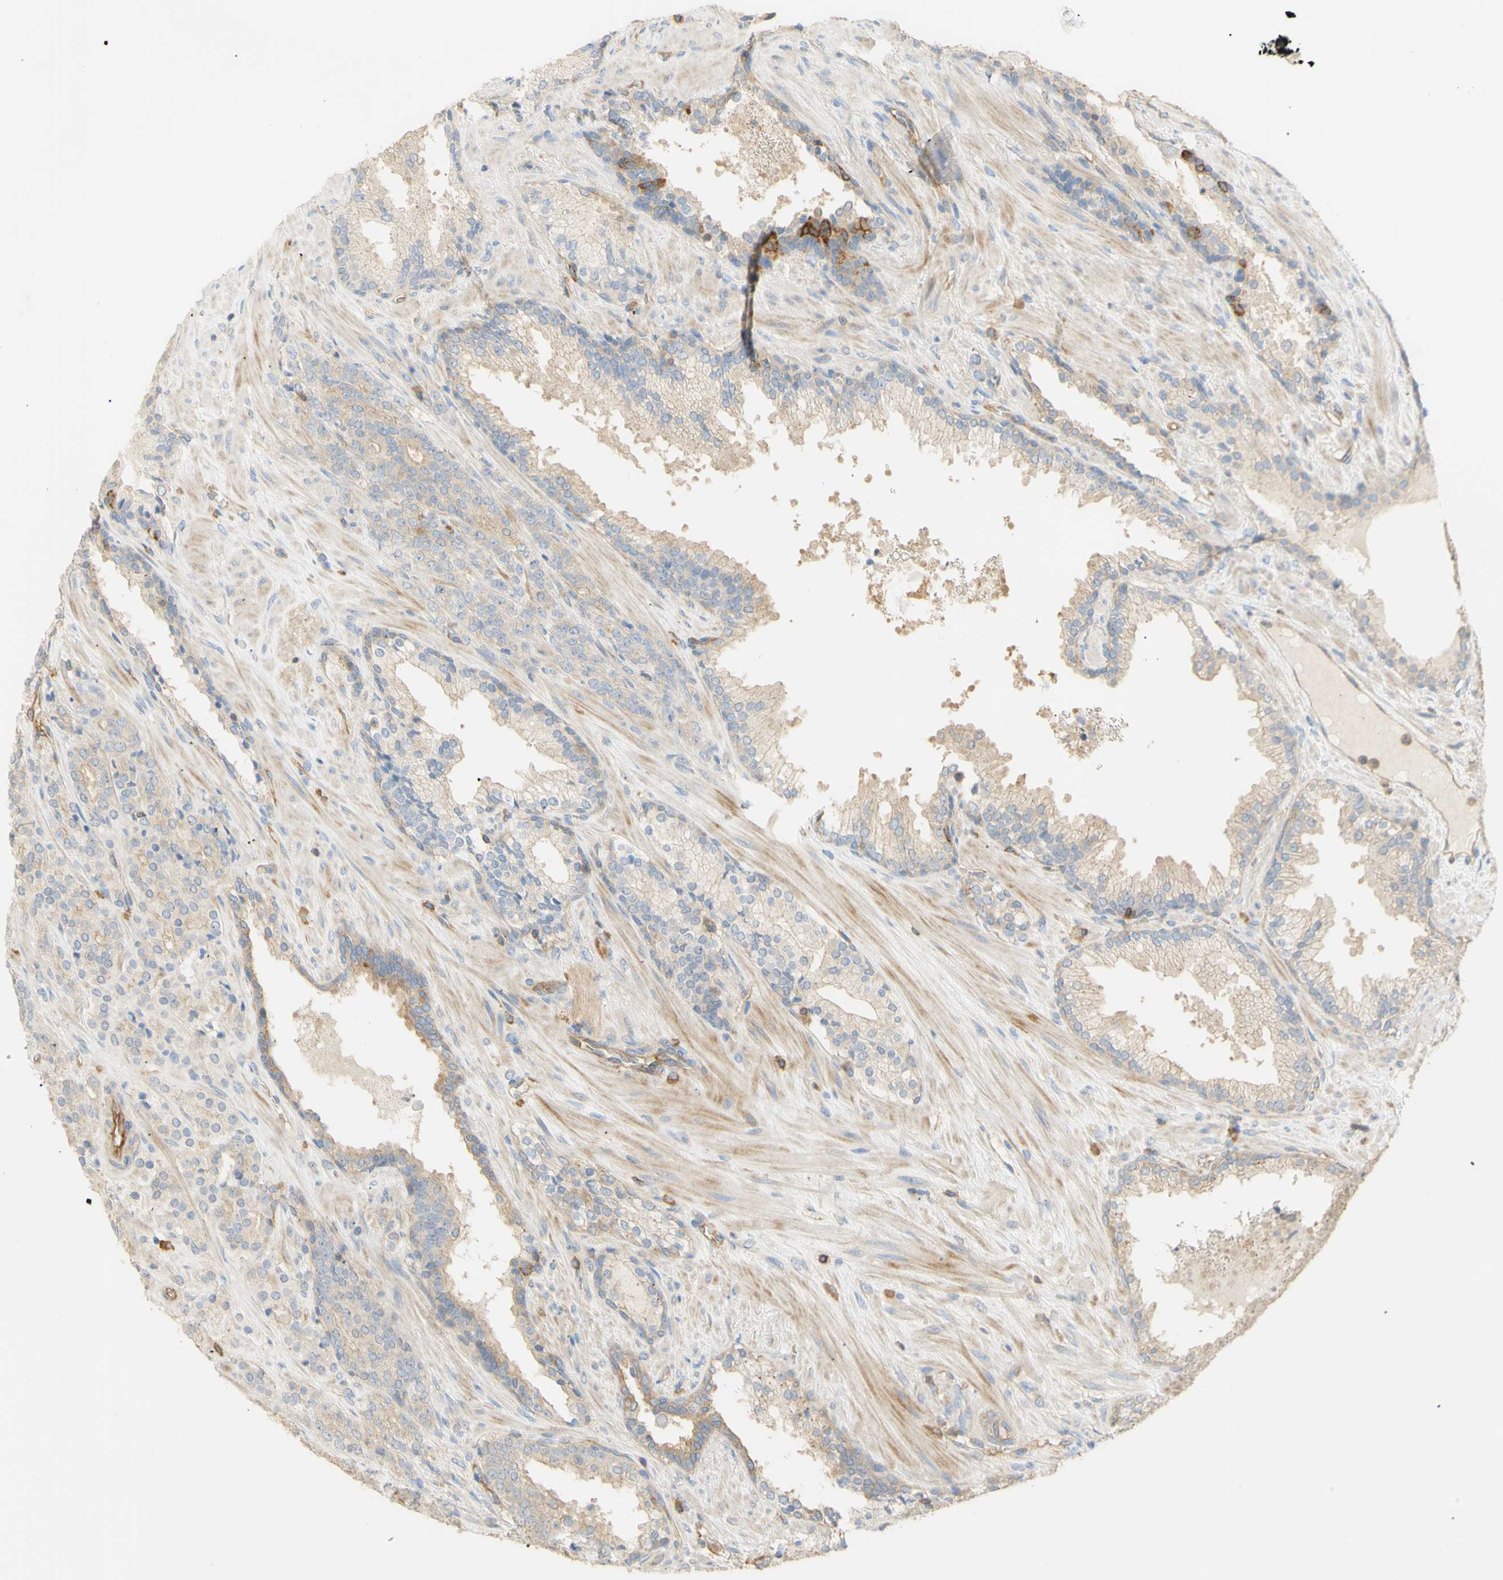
{"staining": {"intensity": "negative", "quantity": "none", "location": "none"}, "tissue": "prostate cancer", "cell_type": "Tumor cells", "image_type": "cancer", "snomed": [{"axis": "morphology", "description": "Adenocarcinoma, High grade"}, {"axis": "topography", "description": "Prostate"}], "caption": "Immunohistochemical staining of human prostate cancer (adenocarcinoma (high-grade)) demonstrates no significant positivity in tumor cells.", "gene": "KCNE4", "patient": {"sex": "male", "age": 71}}